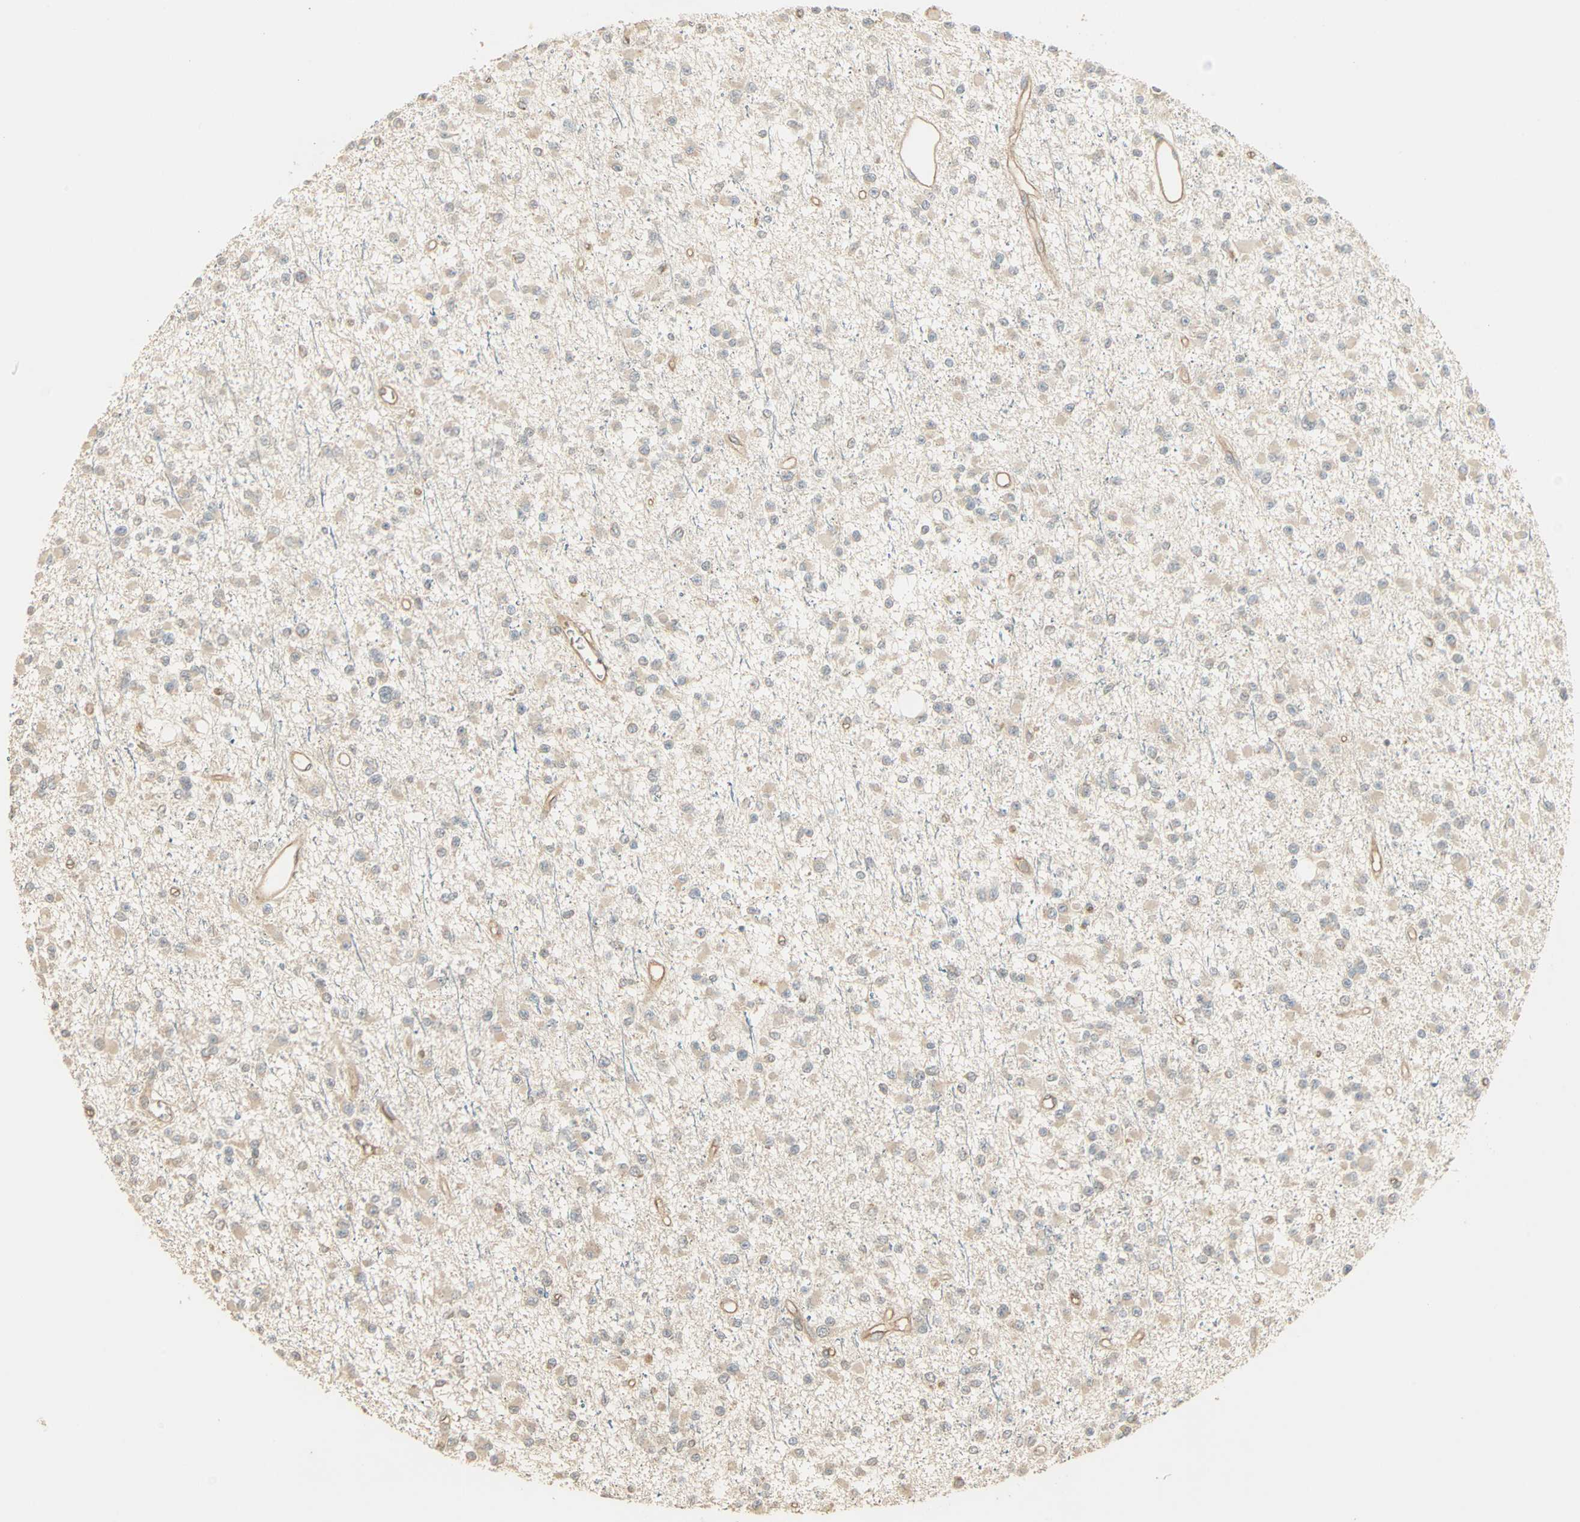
{"staining": {"intensity": "negative", "quantity": "none", "location": "none"}, "tissue": "glioma", "cell_type": "Tumor cells", "image_type": "cancer", "snomed": [{"axis": "morphology", "description": "Glioma, malignant, Low grade"}, {"axis": "topography", "description": "Brain"}], "caption": "DAB (3,3'-diaminobenzidine) immunohistochemical staining of human glioma exhibits no significant staining in tumor cells.", "gene": "GALK1", "patient": {"sex": "female", "age": 22}}